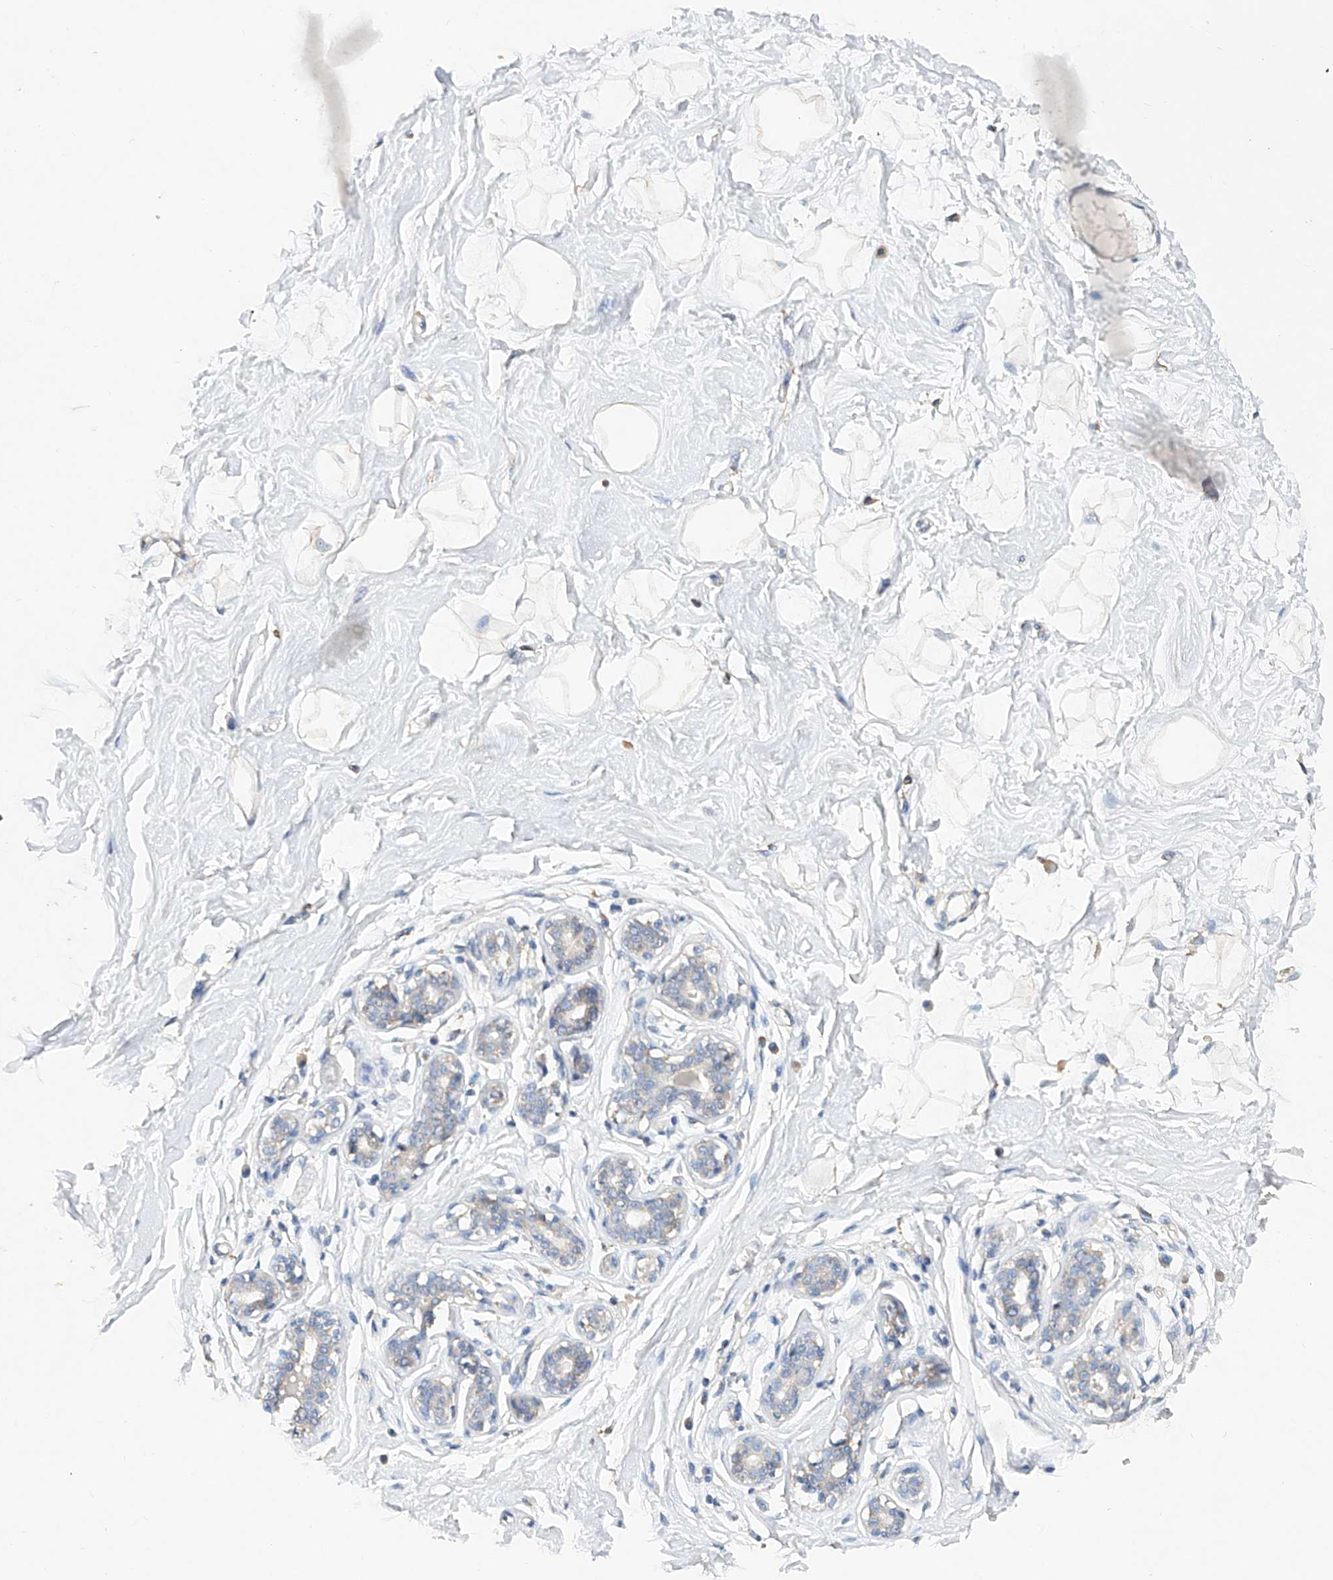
{"staining": {"intensity": "weak", "quantity": "25%-75%", "location": "cytoplasmic/membranous"}, "tissue": "breast", "cell_type": "Adipocytes", "image_type": "normal", "snomed": [{"axis": "morphology", "description": "Normal tissue, NOS"}, {"axis": "morphology", "description": "Adenoma, NOS"}, {"axis": "topography", "description": "Breast"}], "caption": "Immunohistochemistry (IHC) image of benign human breast stained for a protein (brown), which demonstrates low levels of weak cytoplasmic/membranous positivity in about 25%-75% of adipocytes.", "gene": "AMD1", "patient": {"sex": "female", "age": 23}}